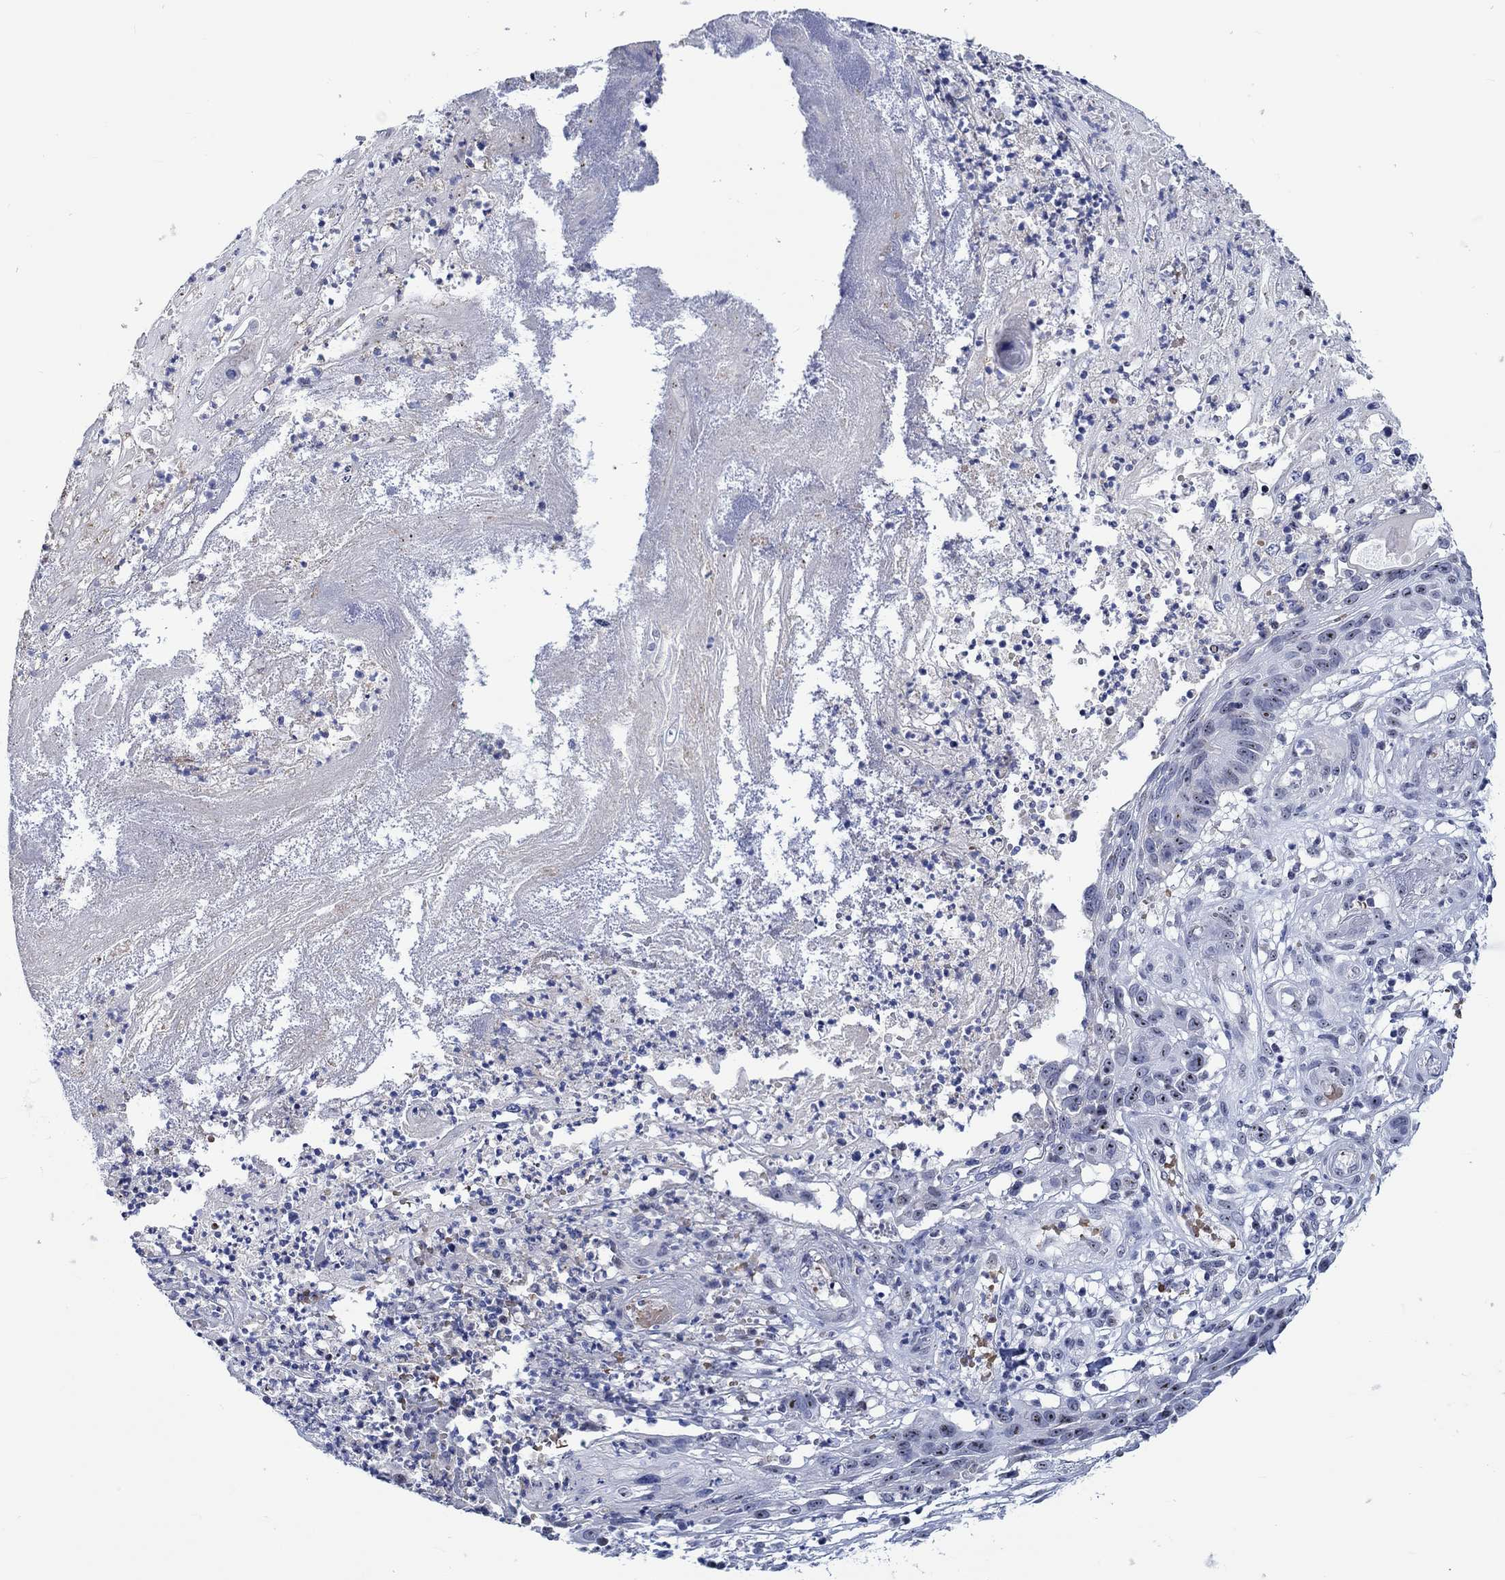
{"staining": {"intensity": "strong", "quantity": "<25%", "location": "nuclear"}, "tissue": "skin cancer", "cell_type": "Tumor cells", "image_type": "cancer", "snomed": [{"axis": "morphology", "description": "Squamous cell carcinoma, NOS"}, {"axis": "topography", "description": "Skin"}], "caption": "The immunohistochemical stain shows strong nuclear expression in tumor cells of skin cancer tissue. Using DAB (brown) and hematoxylin (blue) stains, captured at high magnification using brightfield microscopy.", "gene": "ZNF446", "patient": {"sex": "male", "age": 92}}